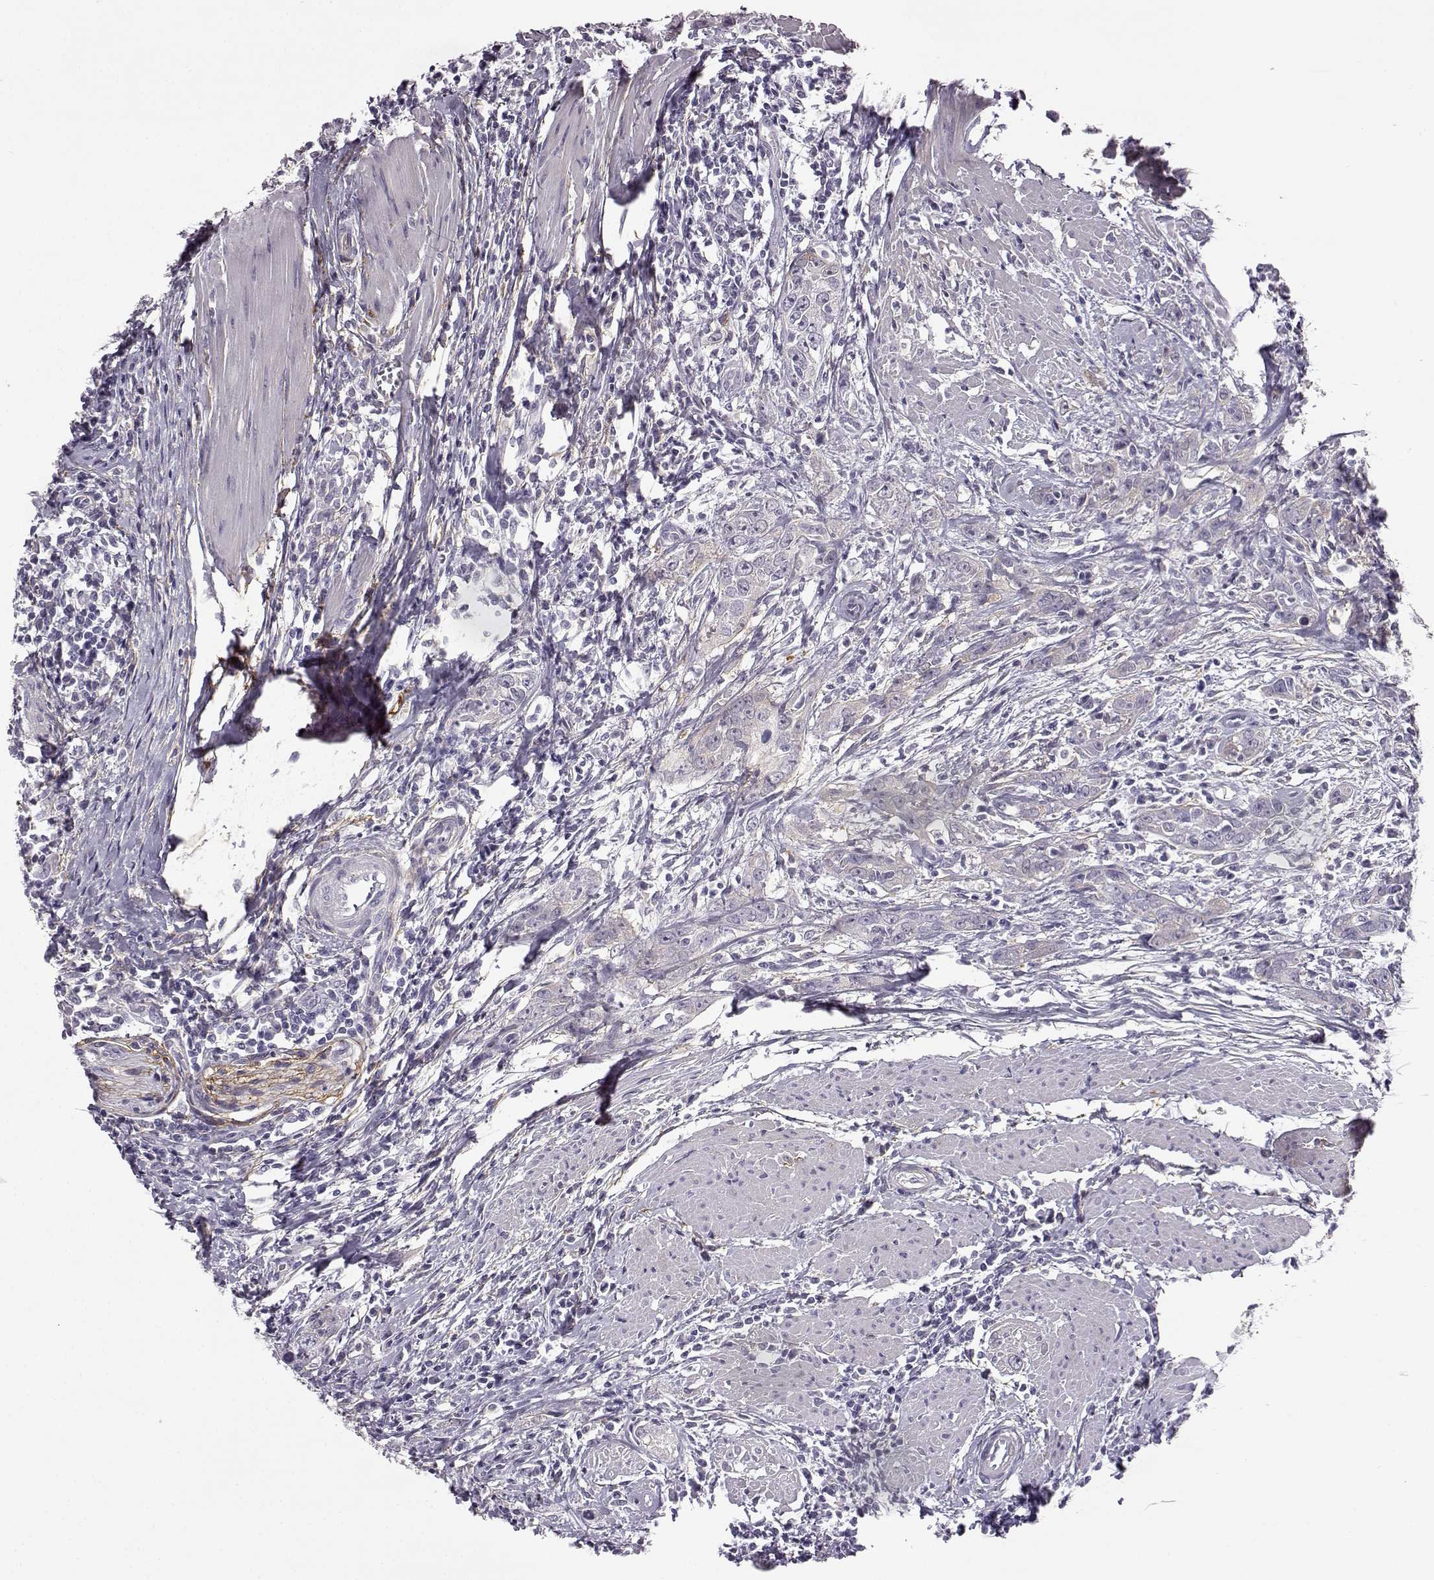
{"staining": {"intensity": "negative", "quantity": "none", "location": "none"}, "tissue": "urothelial cancer", "cell_type": "Tumor cells", "image_type": "cancer", "snomed": [{"axis": "morphology", "description": "Urothelial carcinoma, High grade"}, {"axis": "topography", "description": "Urinary bladder"}], "caption": "There is no significant staining in tumor cells of urothelial cancer. (DAB immunohistochemistry with hematoxylin counter stain).", "gene": "TRIM69", "patient": {"sex": "male", "age": 83}}